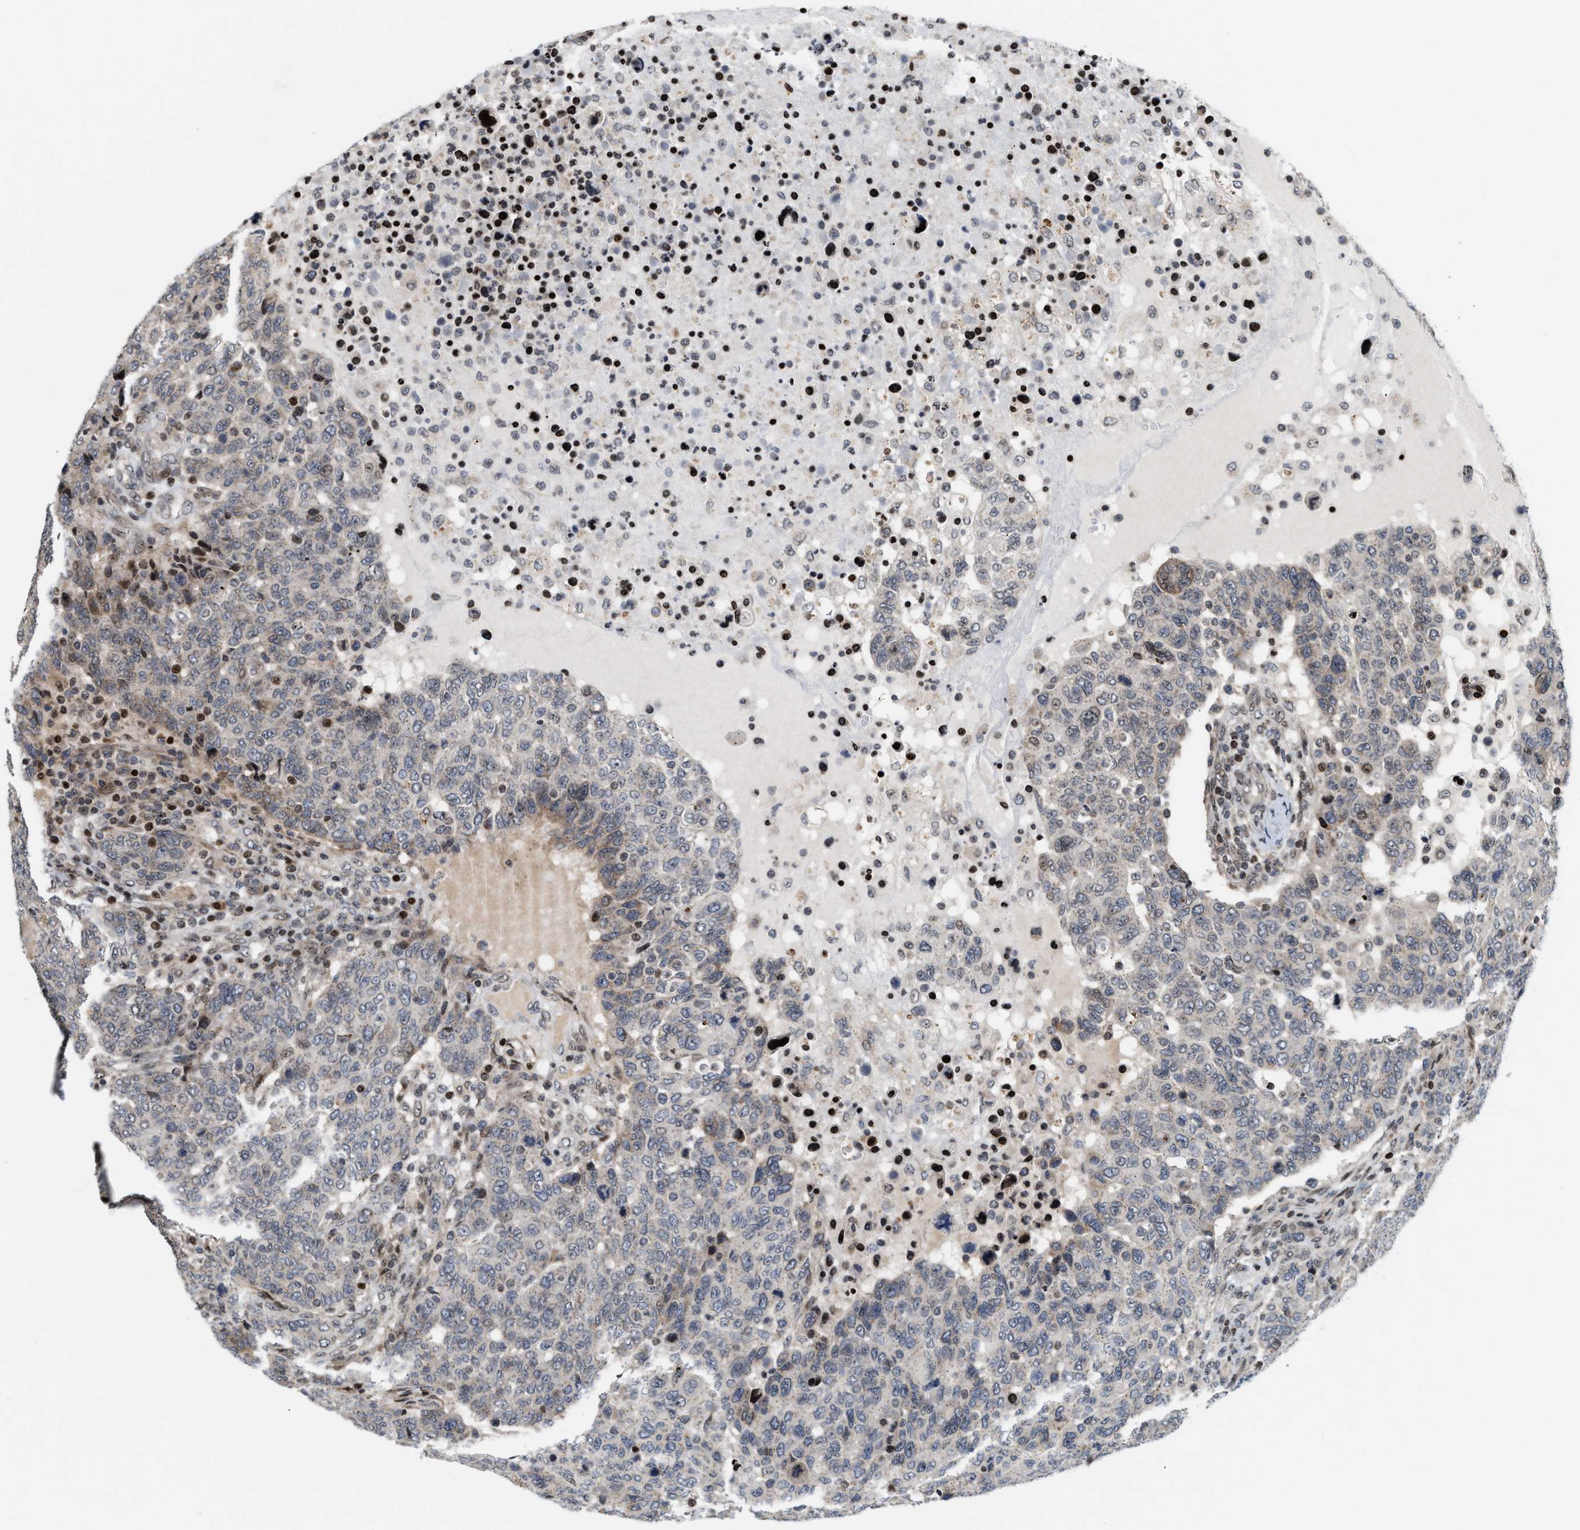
{"staining": {"intensity": "moderate", "quantity": "<25%", "location": "cytoplasmic/membranous"}, "tissue": "breast cancer", "cell_type": "Tumor cells", "image_type": "cancer", "snomed": [{"axis": "morphology", "description": "Duct carcinoma"}, {"axis": "topography", "description": "Breast"}], "caption": "Protein analysis of intraductal carcinoma (breast) tissue displays moderate cytoplasmic/membranous staining in approximately <25% of tumor cells. (IHC, brightfield microscopy, high magnification).", "gene": "PDZD2", "patient": {"sex": "female", "age": 37}}